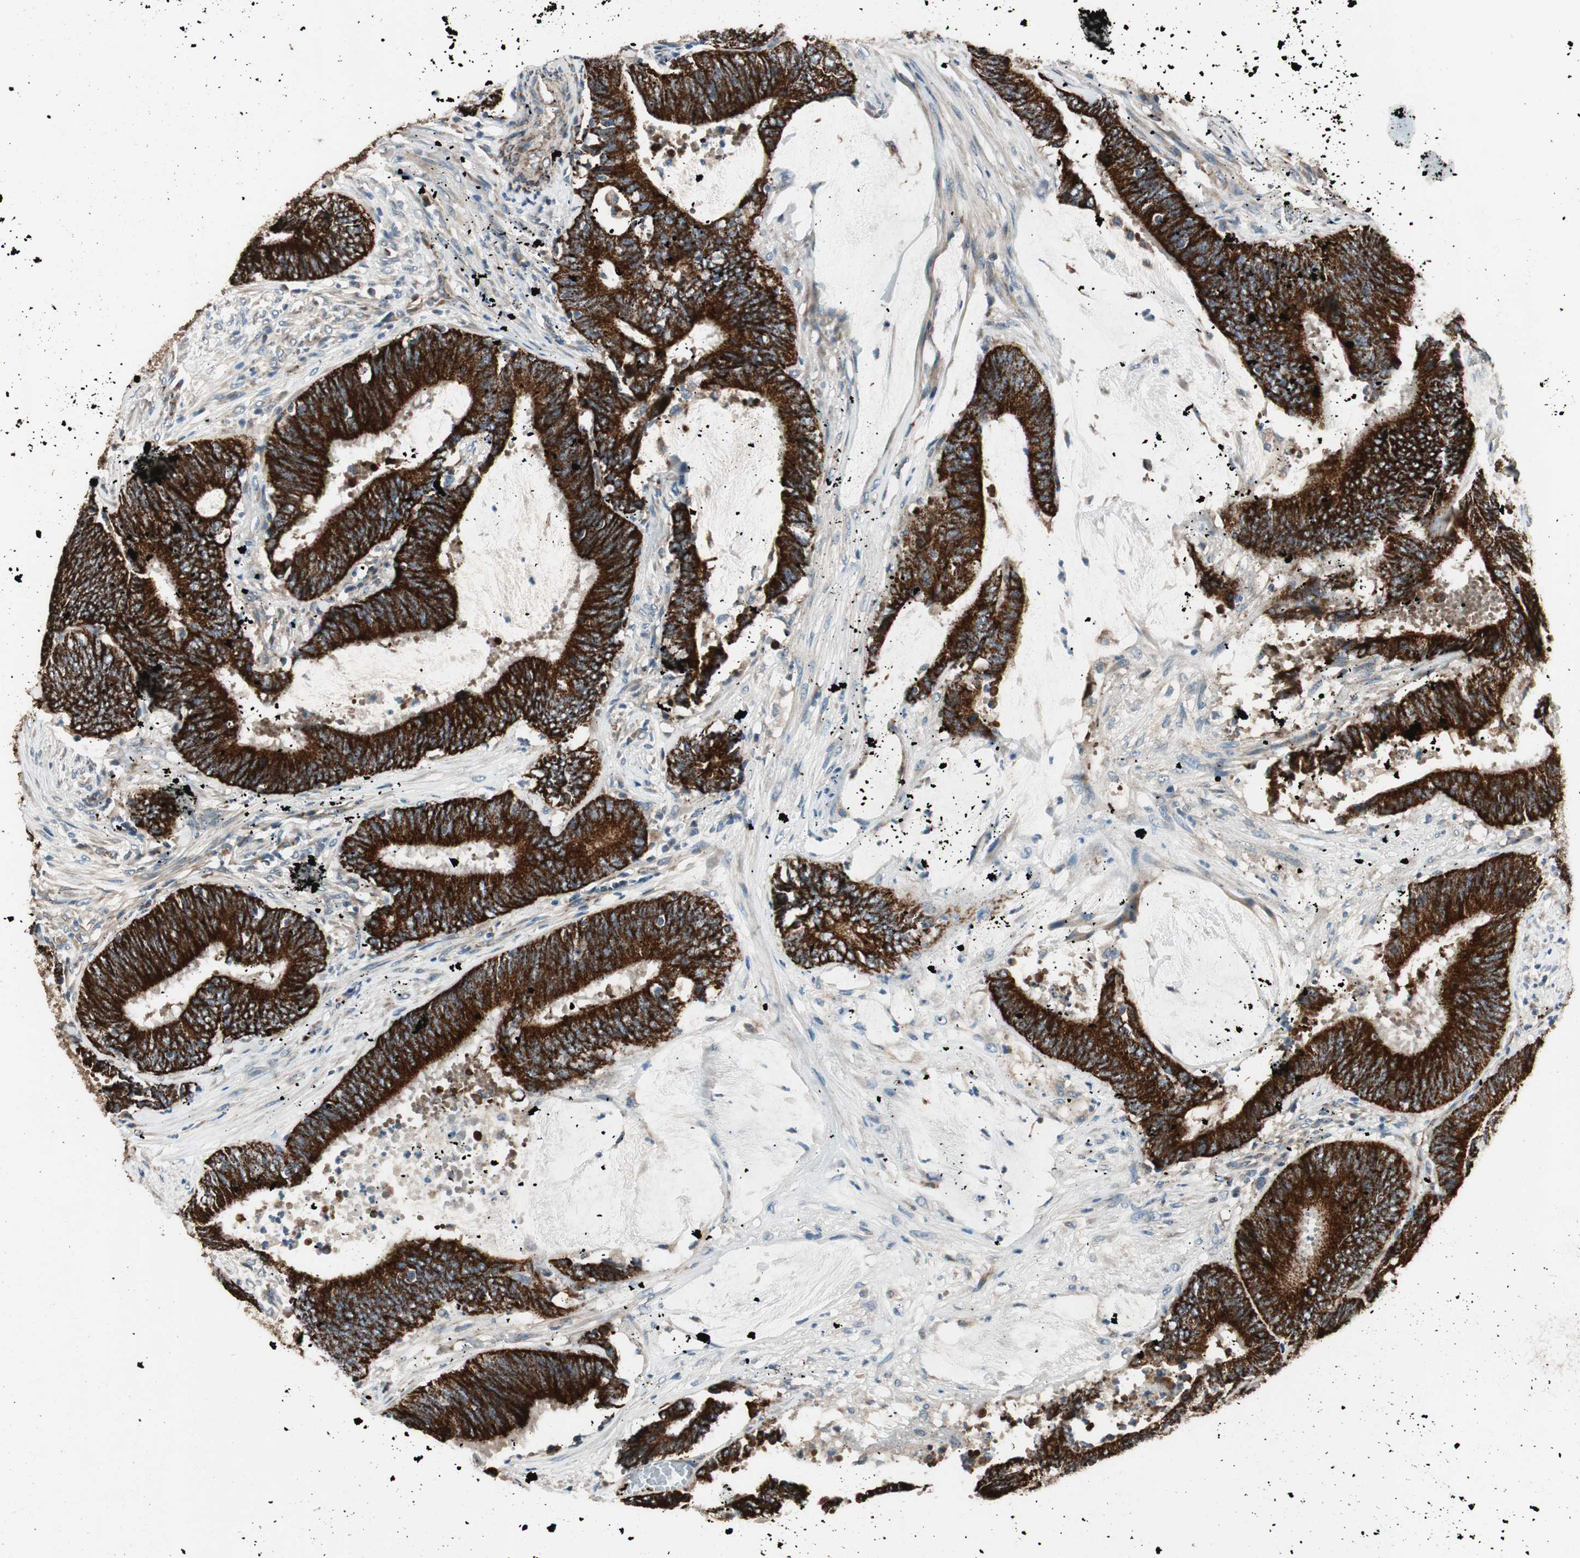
{"staining": {"intensity": "strong", "quantity": ">75%", "location": "cytoplasmic/membranous"}, "tissue": "colorectal cancer", "cell_type": "Tumor cells", "image_type": "cancer", "snomed": [{"axis": "morphology", "description": "Adenocarcinoma, NOS"}, {"axis": "topography", "description": "Rectum"}], "caption": "Adenocarcinoma (colorectal) stained for a protein (brown) exhibits strong cytoplasmic/membranous positive expression in approximately >75% of tumor cells.", "gene": "AKAP1", "patient": {"sex": "female", "age": 66}}